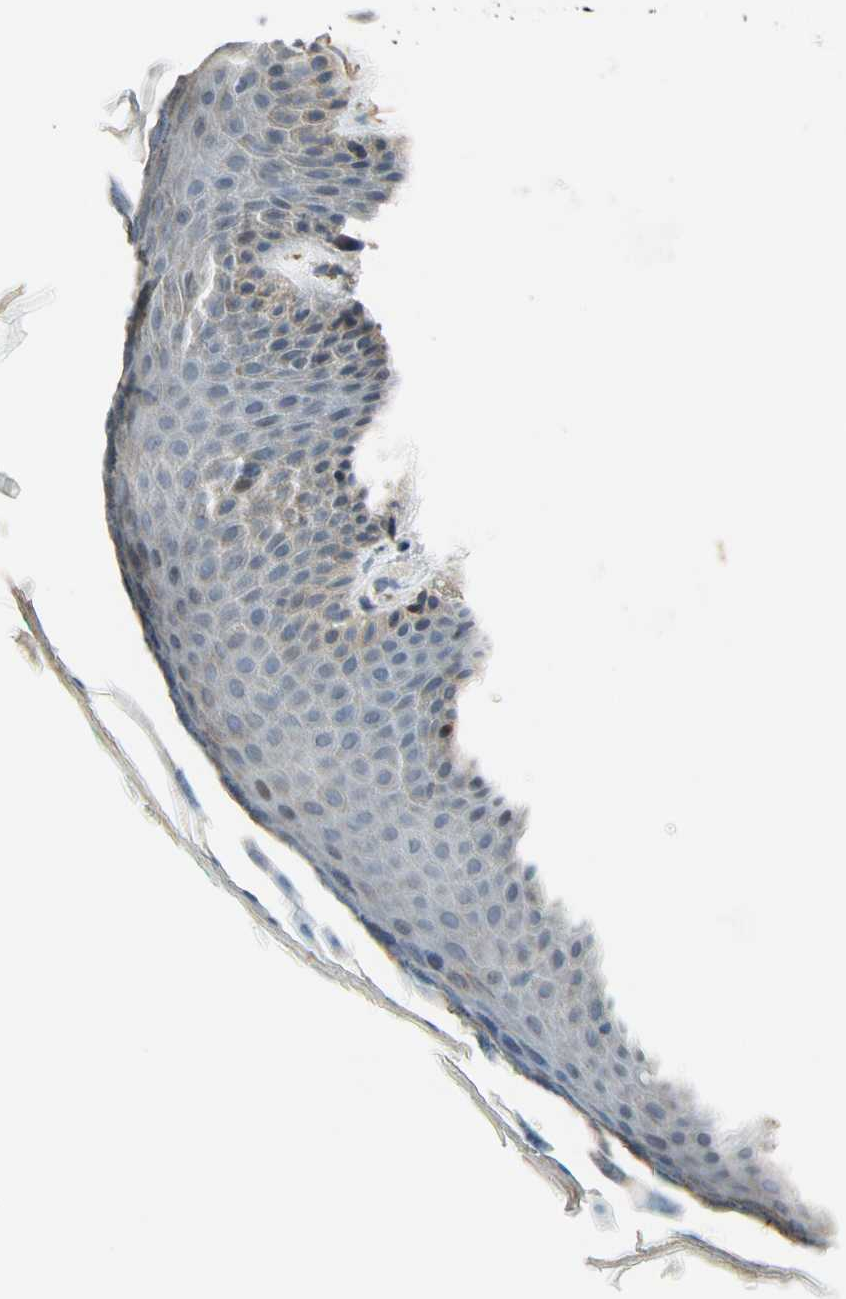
{"staining": {"intensity": "negative", "quantity": "none", "location": "none"}, "tissue": "skin", "cell_type": "Epidermal cells", "image_type": "normal", "snomed": [{"axis": "morphology", "description": "Normal tissue, NOS"}, {"axis": "topography", "description": "Anal"}], "caption": "IHC image of unremarkable skin stained for a protein (brown), which displays no positivity in epidermal cells.", "gene": "CFAP36", "patient": {"sex": "male", "age": 74}}